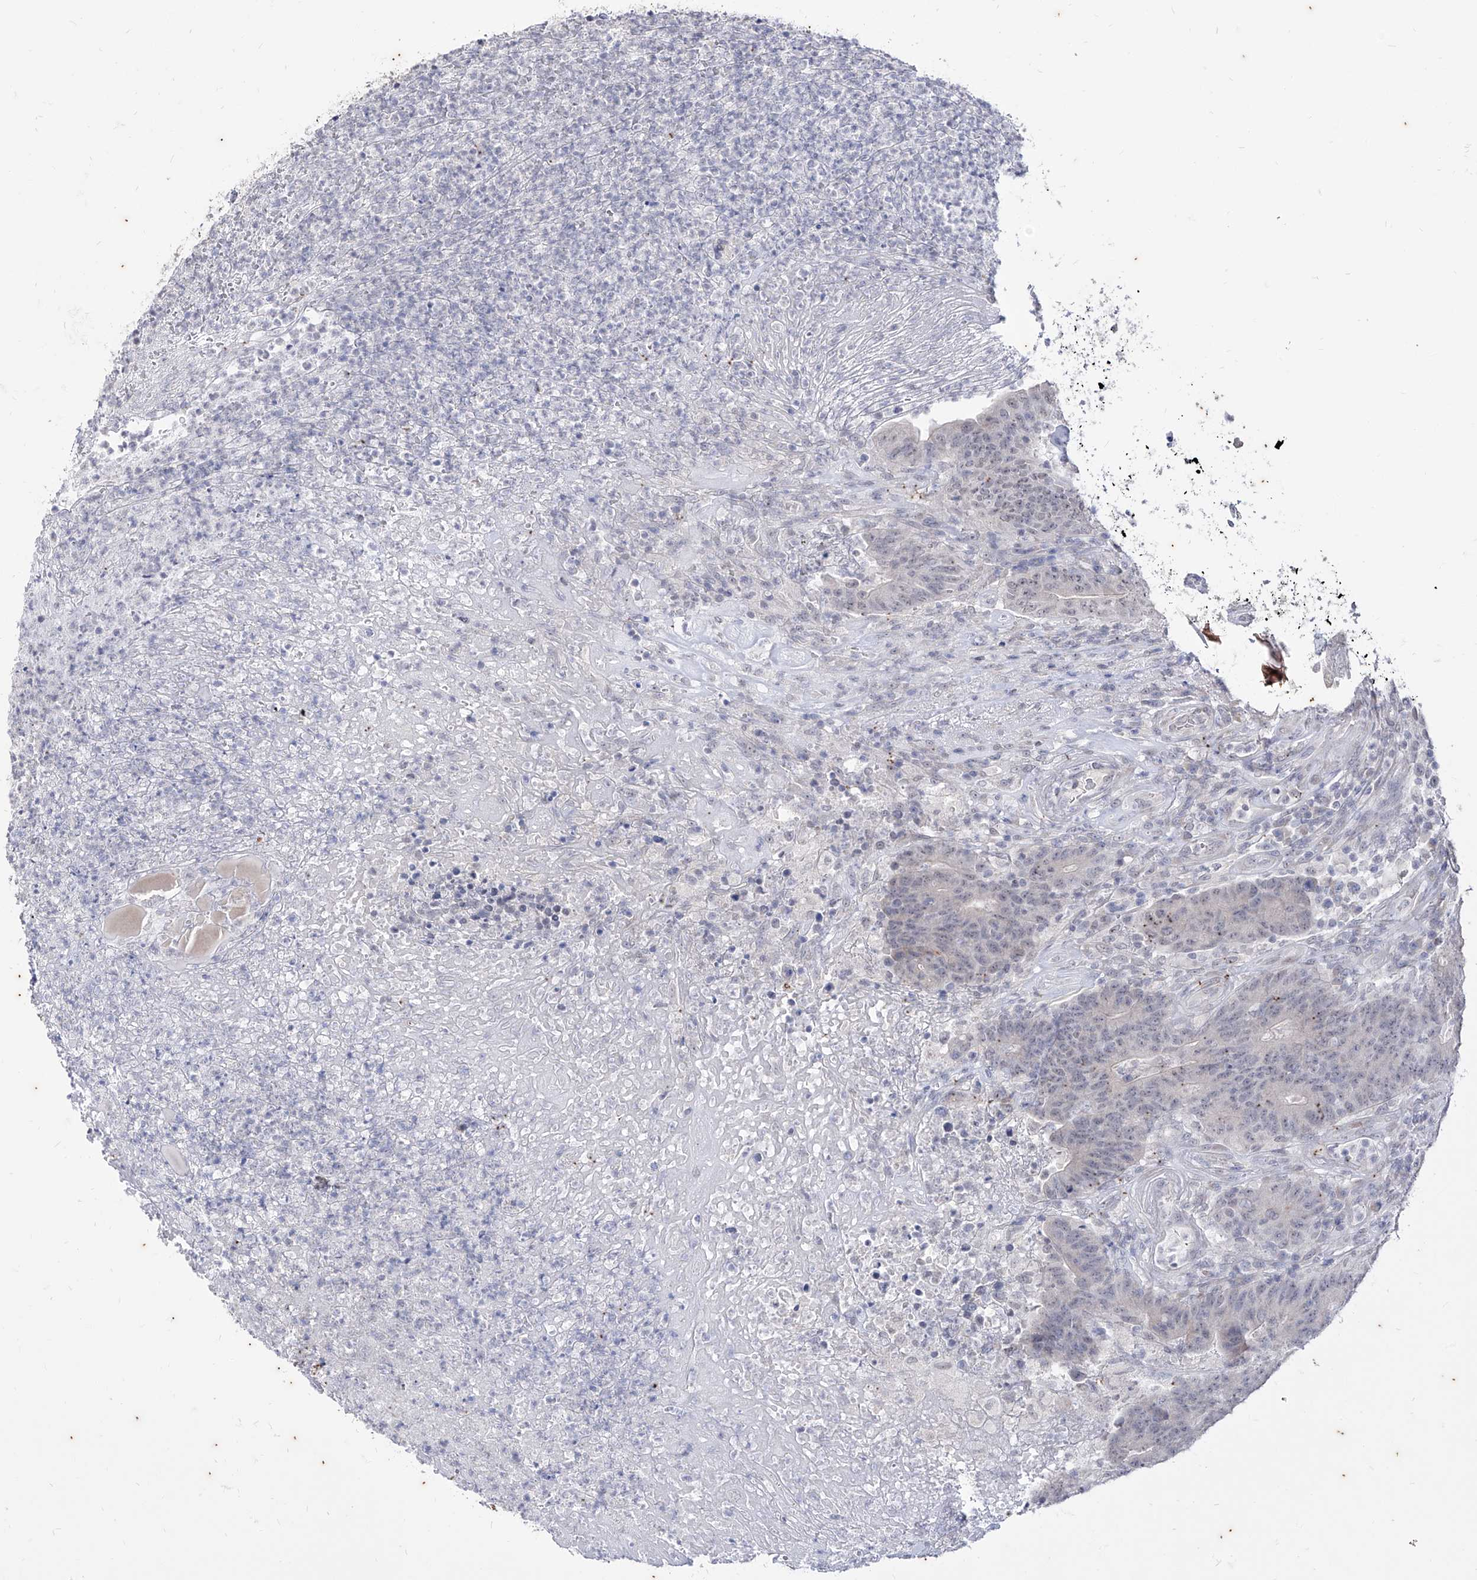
{"staining": {"intensity": "negative", "quantity": "none", "location": "none"}, "tissue": "colorectal cancer", "cell_type": "Tumor cells", "image_type": "cancer", "snomed": [{"axis": "morphology", "description": "Normal tissue, NOS"}, {"axis": "morphology", "description": "Adenocarcinoma, NOS"}, {"axis": "topography", "description": "Colon"}], "caption": "Immunohistochemical staining of colorectal cancer (adenocarcinoma) reveals no significant staining in tumor cells.", "gene": "PHF20L1", "patient": {"sex": "female", "age": 75}}